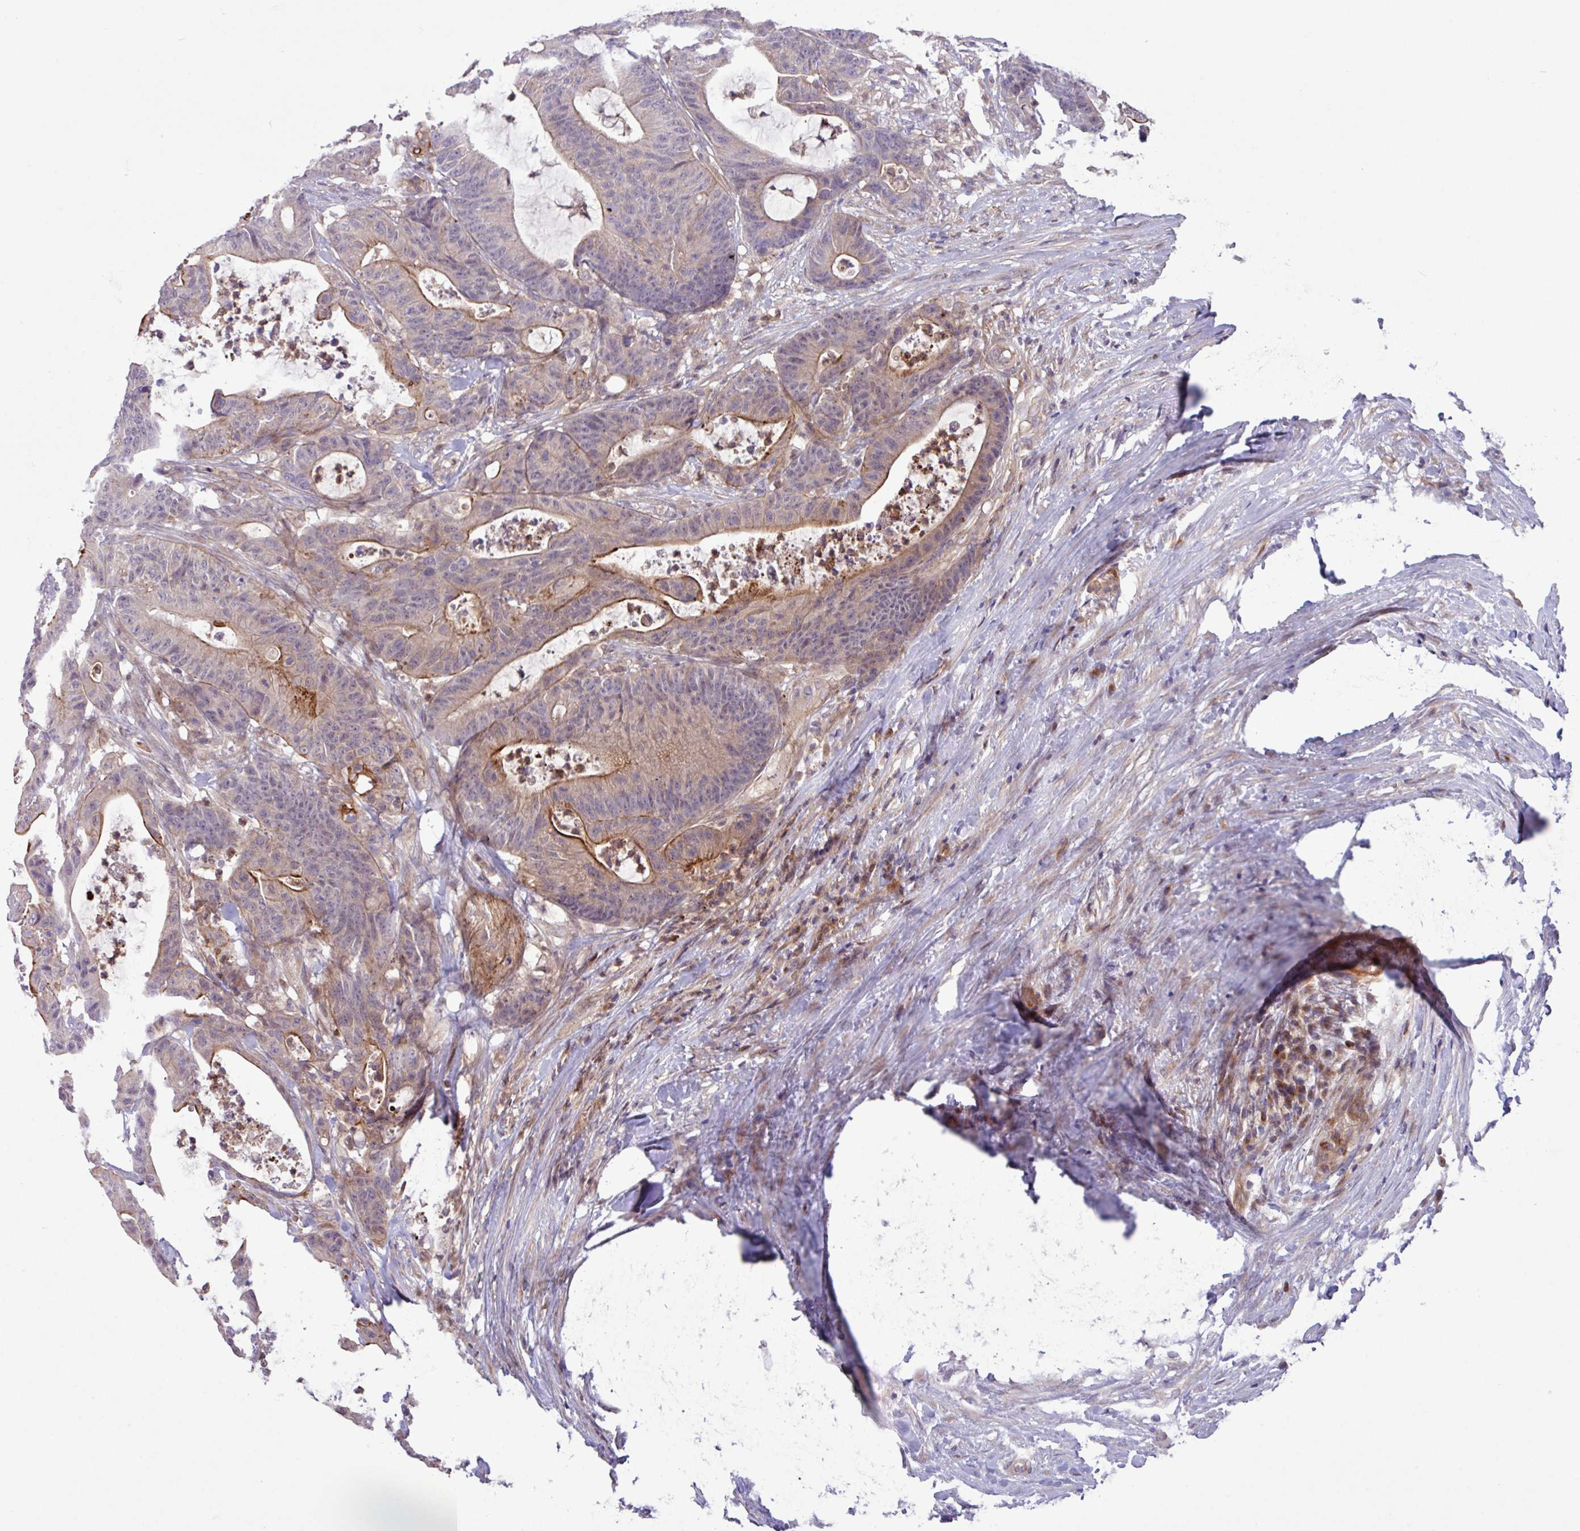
{"staining": {"intensity": "moderate", "quantity": "<25%", "location": "cytoplasmic/membranous"}, "tissue": "colorectal cancer", "cell_type": "Tumor cells", "image_type": "cancer", "snomed": [{"axis": "morphology", "description": "Adenocarcinoma, NOS"}, {"axis": "topography", "description": "Colon"}], "caption": "A high-resolution photomicrograph shows immunohistochemistry (IHC) staining of adenocarcinoma (colorectal), which demonstrates moderate cytoplasmic/membranous expression in about <25% of tumor cells. The staining was performed using DAB (3,3'-diaminobenzidine) to visualize the protein expression in brown, while the nuclei were stained in blue with hematoxylin (Magnification: 20x).", "gene": "CNTRL", "patient": {"sex": "female", "age": 84}}